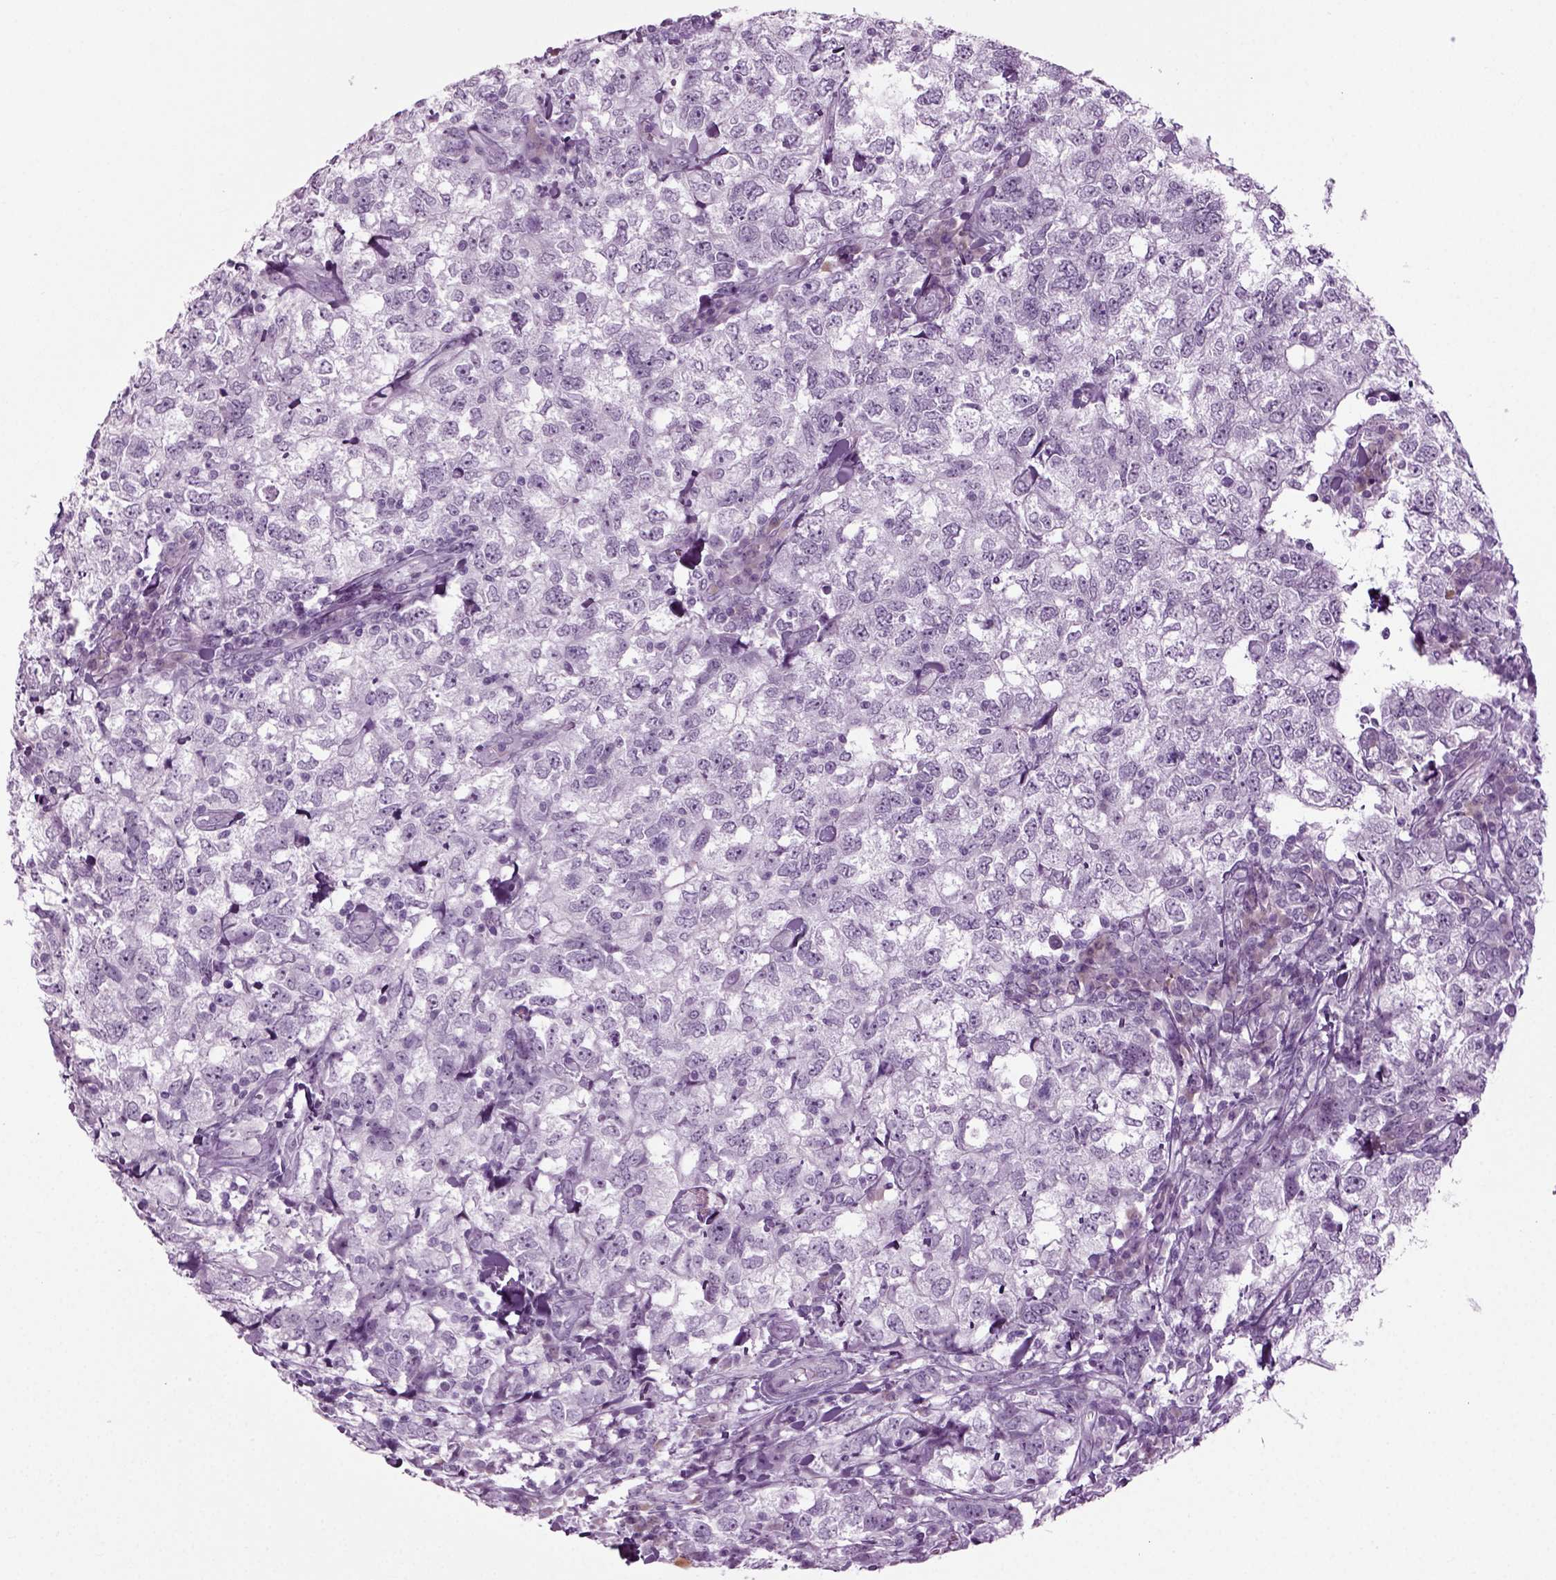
{"staining": {"intensity": "negative", "quantity": "none", "location": "none"}, "tissue": "breast cancer", "cell_type": "Tumor cells", "image_type": "cancer", "snomed": [{"axis": "morphology", "description": "Duct carcinoma"}, {"axis": "topography", "description": "Breast"}], "caption": "Invasive ductal carcinoma (breast) was stained to show a protein in brown. There is no significant expression in tumor cells.", "gene": "PRLH", "patient": {"sex": "female", "age": 30}}